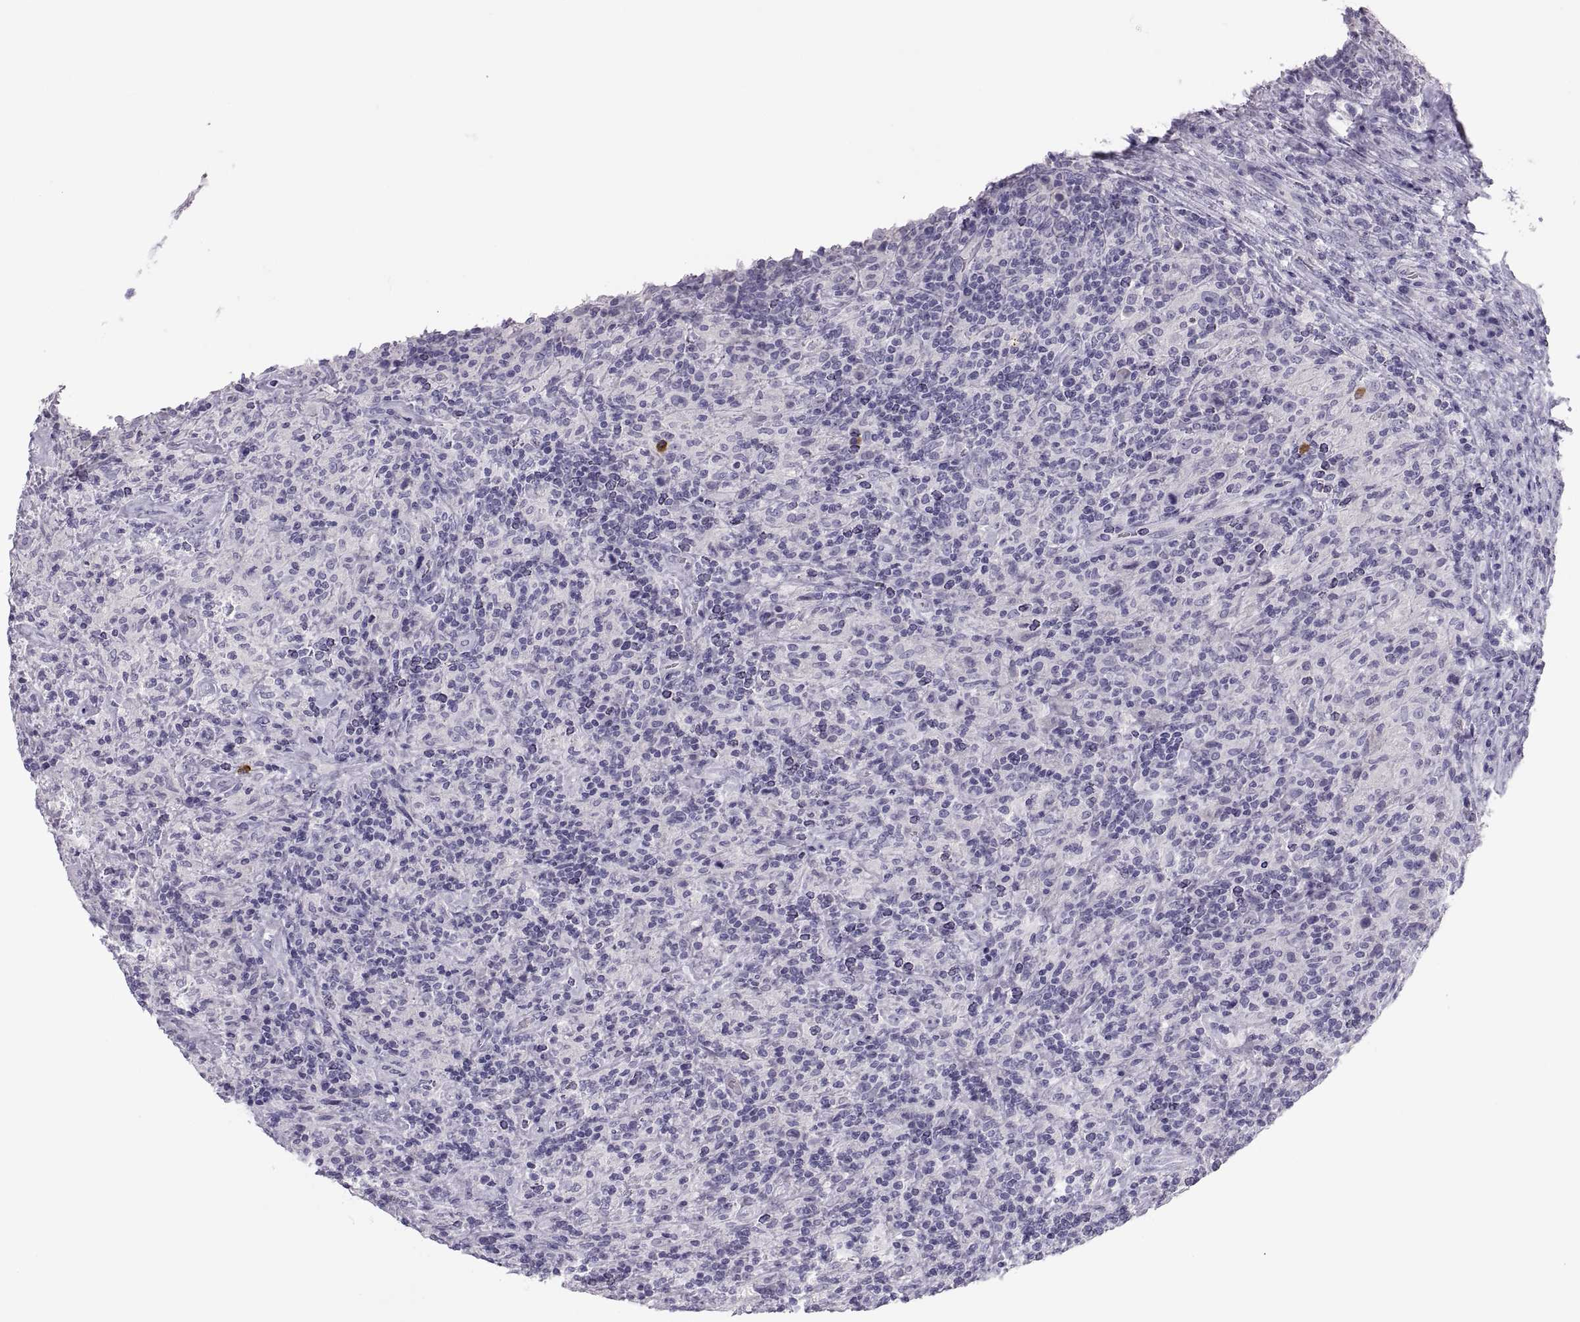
{"staining": {"intensity": "negative", "quantity": "none", "location": "none"}, "tissue": "lymphoma", "cell_type": "Tumor cells", "image_type": "cancer", "snomed": [{"axis": "morphology", "description": "Hodgkin's disease, NOS"}, {"axis": "topography", "description": "Lymph node"}], "caption": "Tumor cells show no significant staining in Hodgkin's disease.", "gene": "MAGEB2", "patient": {"sex": "male", "age": 70}}